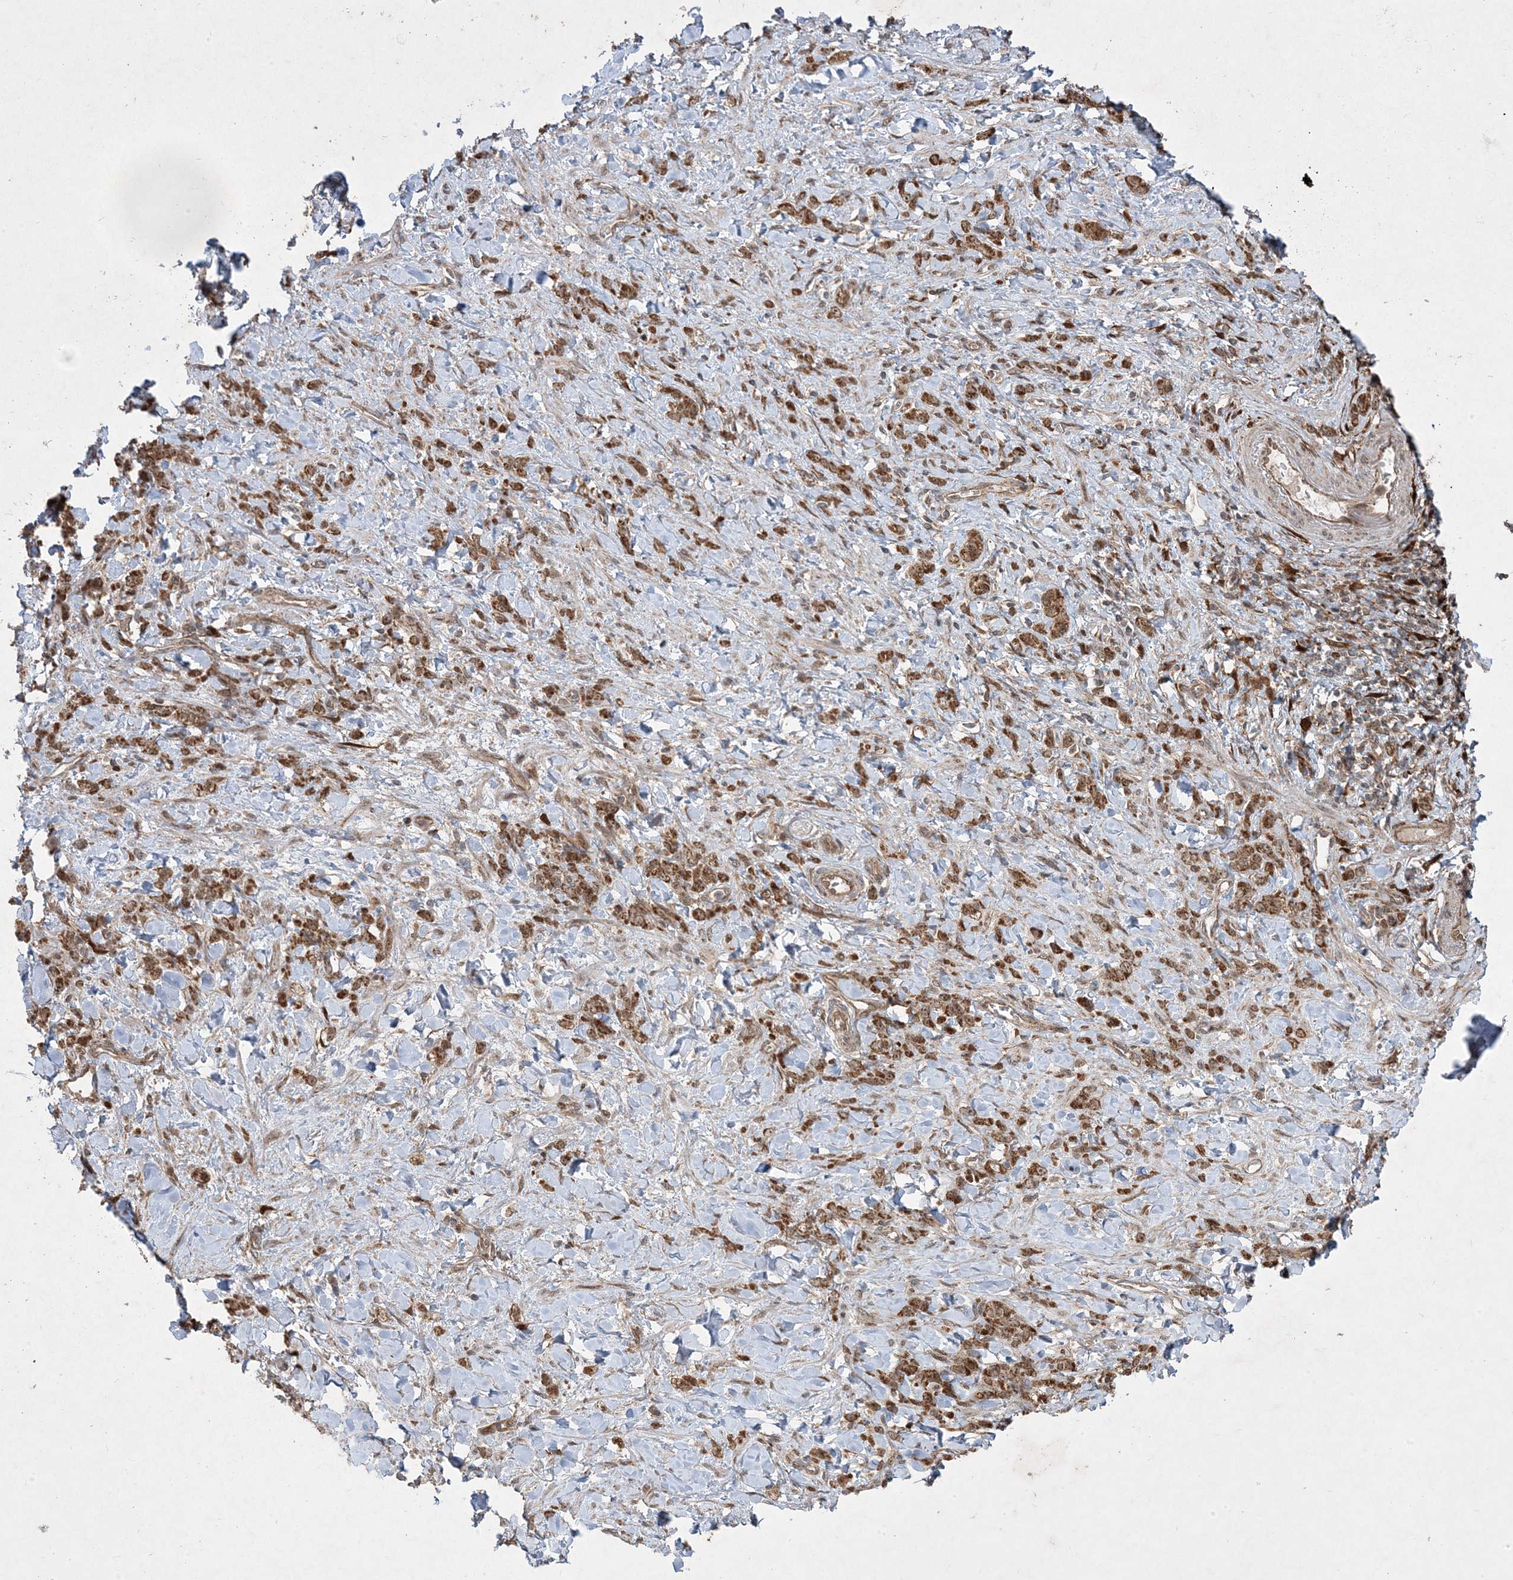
{"staining": {"intensity": "moderate", "quantity": ">75%", "location": "cytoplasmic/membranous,nuclear"}, "tissue": "stomach cancer", "cell_type": "Tumor cells", "image_type": "cancer", "snomed": [{"axis": "morphology", "description": "Normal tissue, NOS"}, {"axis": "morphology", "description": "Adenocarcinoma, NOS"}, {"axis": "topography", "description": "Stomach"}], "caption": "Protein expression analysis of human stomach cancer (adenocarcinoma) reveals moderate cytoplasmic/membranous and nuclear expression in about >75% of tumor cells. (DAB = brown stain, brightfield microscopy at high magnification).", "gene": "PLEKHM2", "patient": {"sex": "male", "age": 82}}